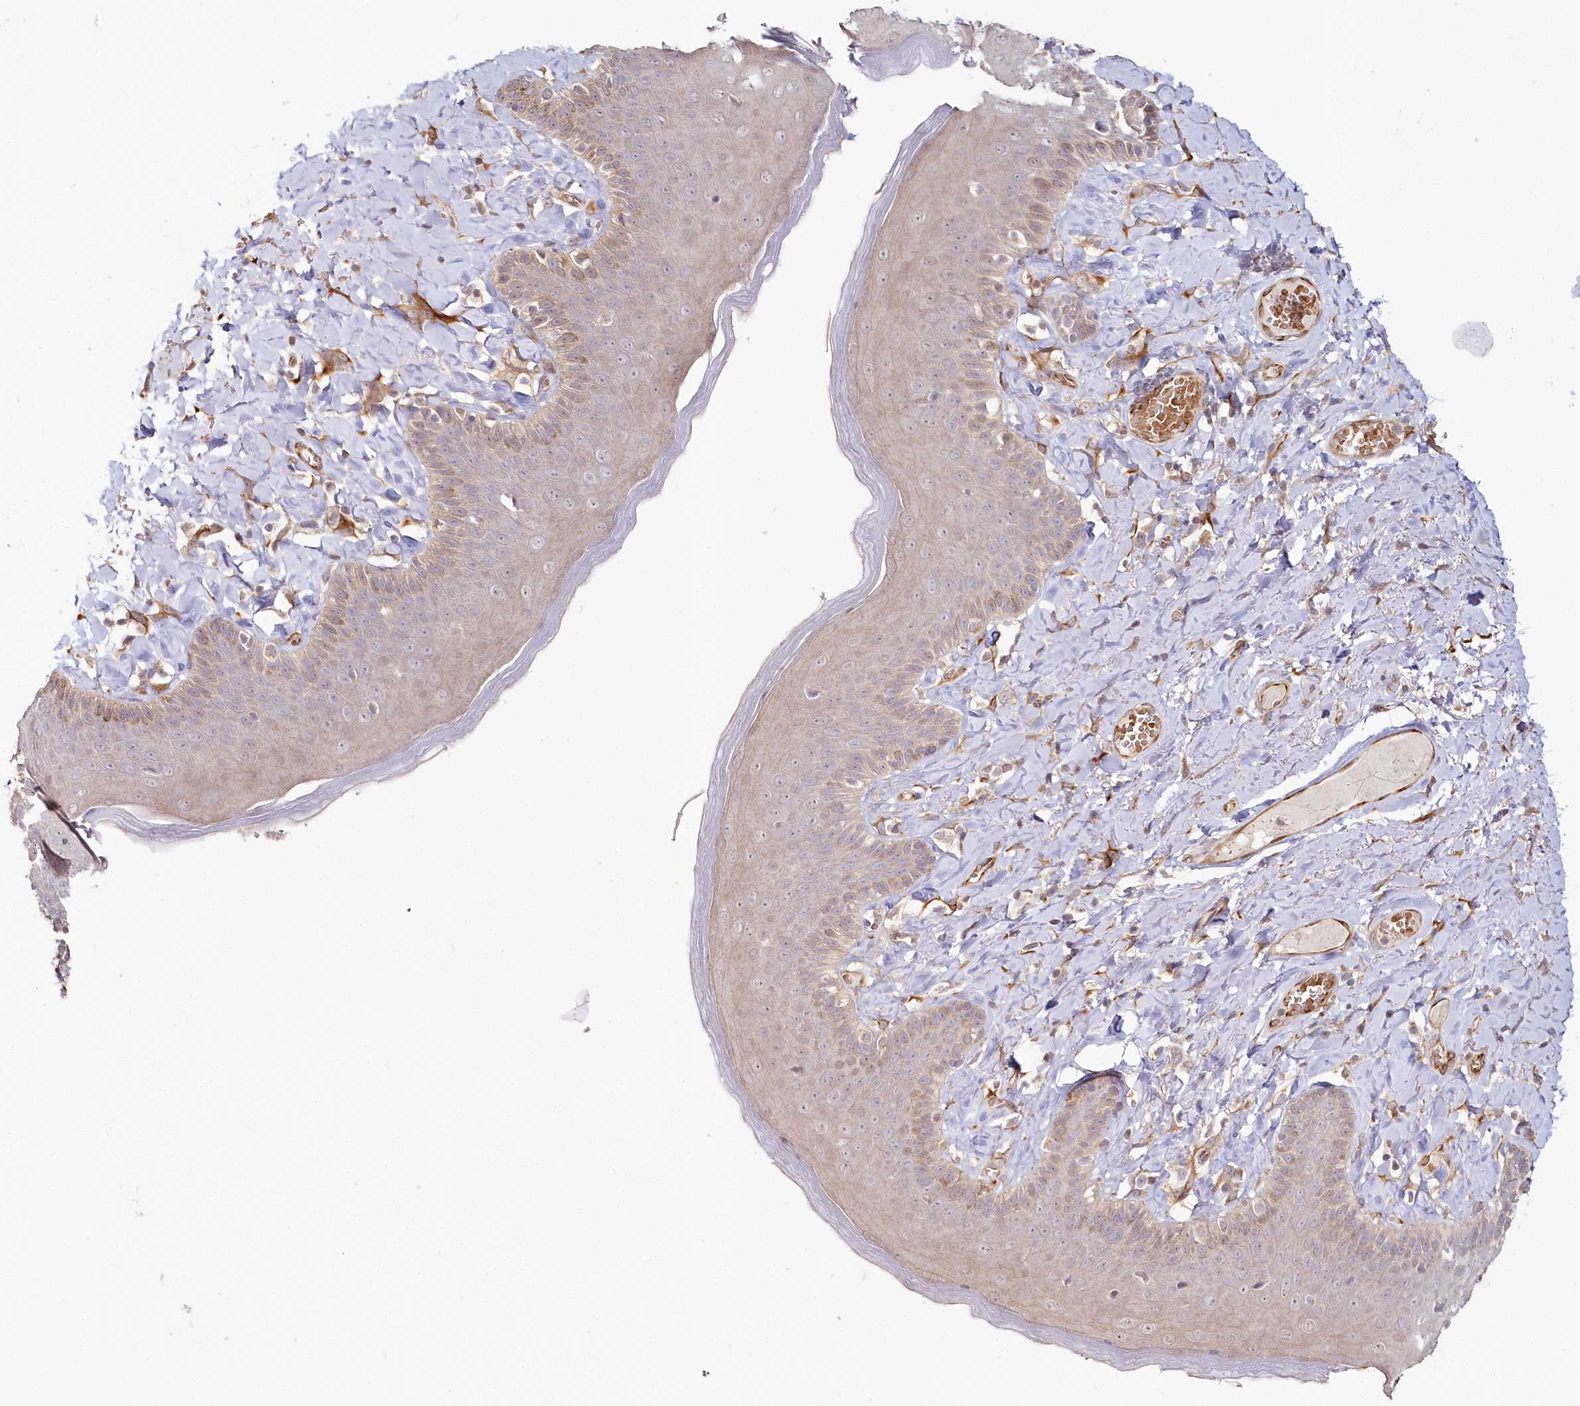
{"staining": {"intensity": "moderate", "quantity": "<25%", "location": "cytoplasmic/membranous"}, "tissue": "skin", "cell_type": "Epidermal cells", "image_type": "normal", "snomed": [{"axis": "morphology", "description": "Normal tissue, NOS"}, {"axis": "topography", "description": "Anal"}], "caption": "Immunohistochemistry (IHC) staining of unremarkable skin, which reveals low levels of moderate cytoplasmic/membranous expression in about <25% of epidermal cells indicating moderate cytoplasmic/membranous protein expression. The staining was performed using DAB (3,3'-diaminobenzidine) (brown) for protein detection and nuclei were counterstained in hematoxylin (blue).", "gene": "HYCC2", "patient": {"sex": "male", "age": 69}}